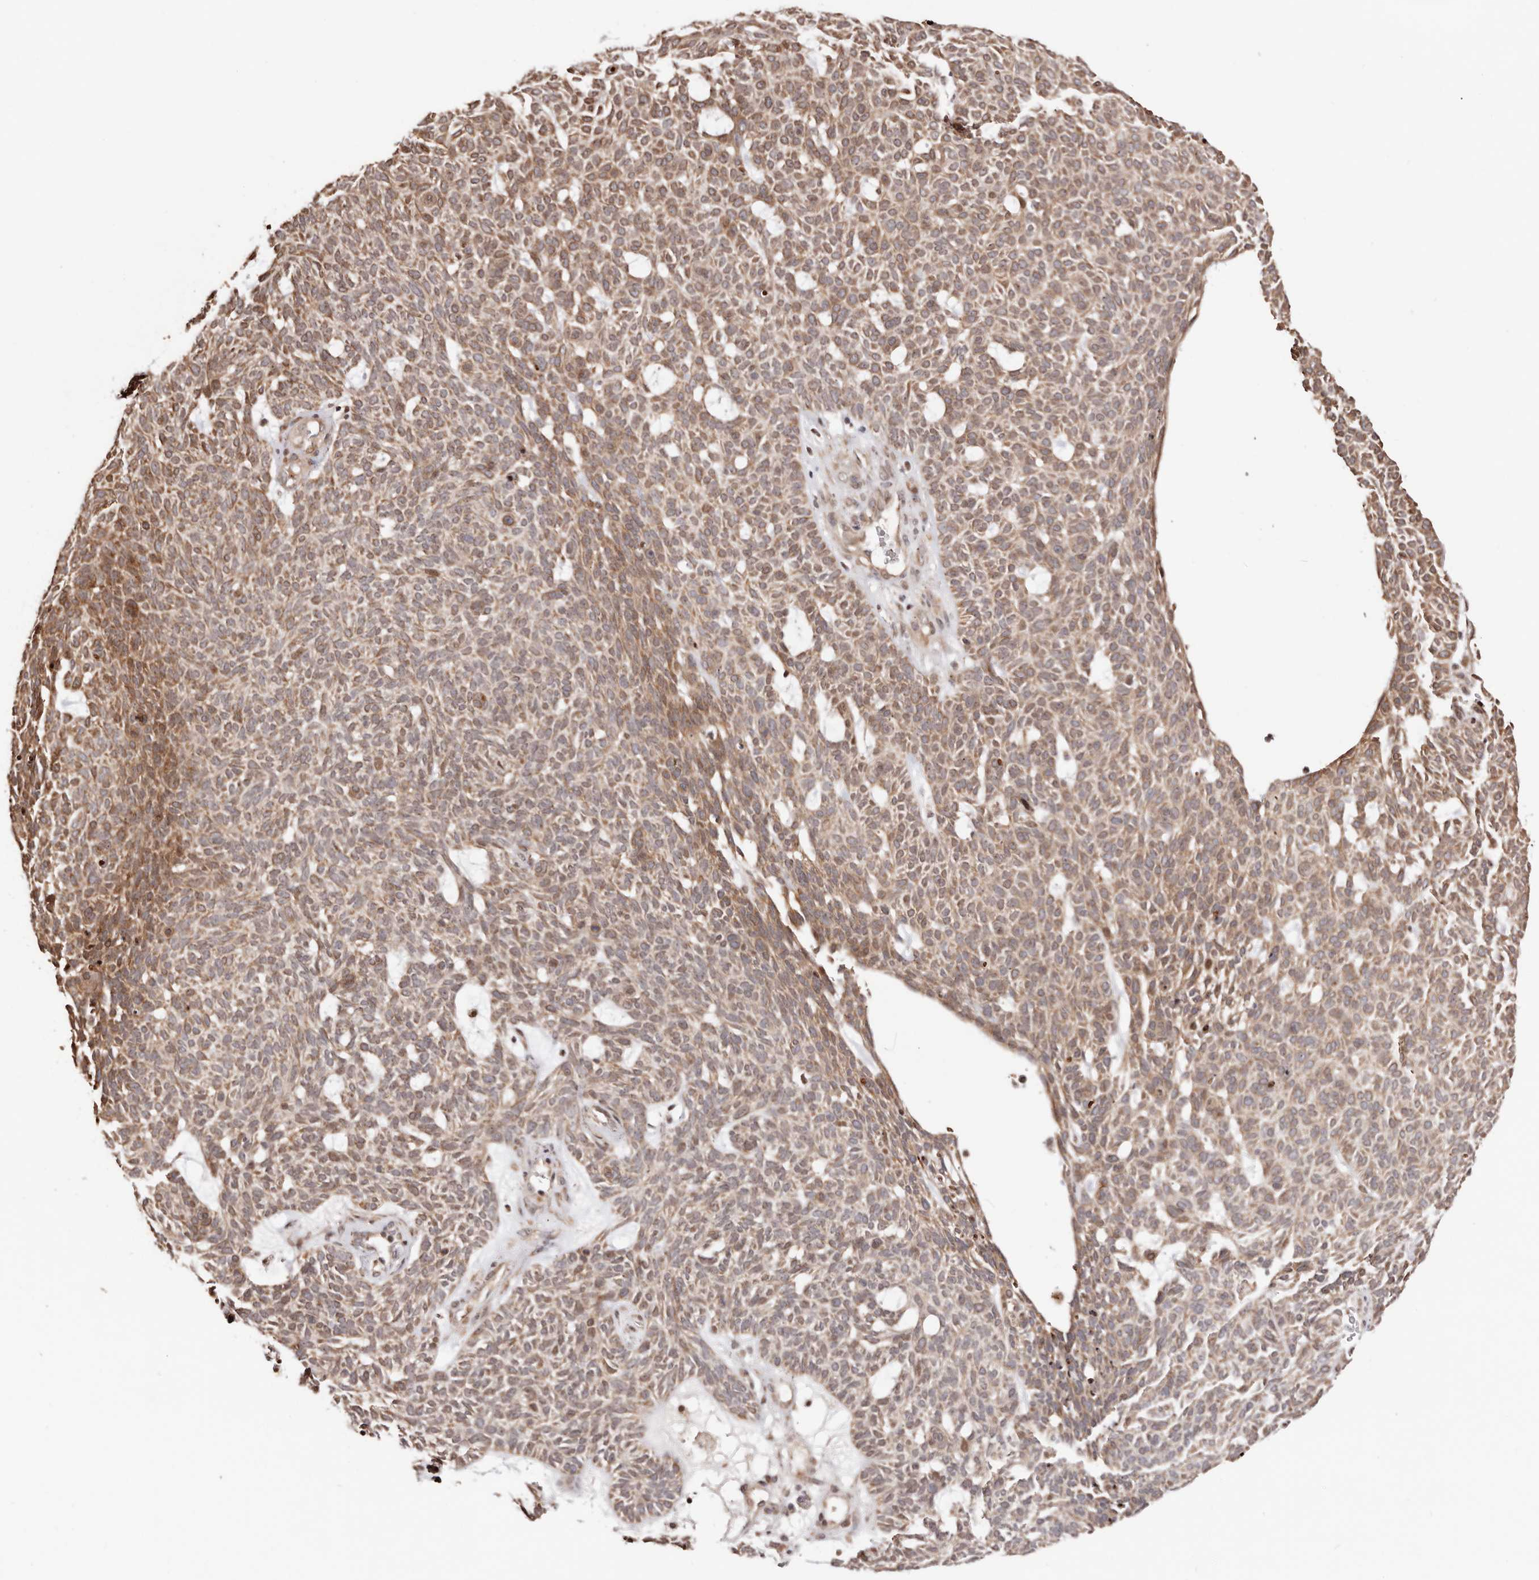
{"staining": {"intensity": "moderate", "quantity": ">75%", "location": "cytoplasmic/membranous"}, "tissue": "skin cancer", "cell_type": "Tumor cells", "image_type": "cancer", "snomed": [{"axis": "morphology", "description": "Squamous cell carcinoma, NOS"}, {"axis": "topography", "description": "Skin"}], "caption": "Brown immunohistochemical staining in skin squamous cell carcinoma exhibits moderate cytoplasmic/membranous staining in about >75% of tumor cells.", "gene": "HIVEP3", "patient": {"sex": "female", "age": 90}}